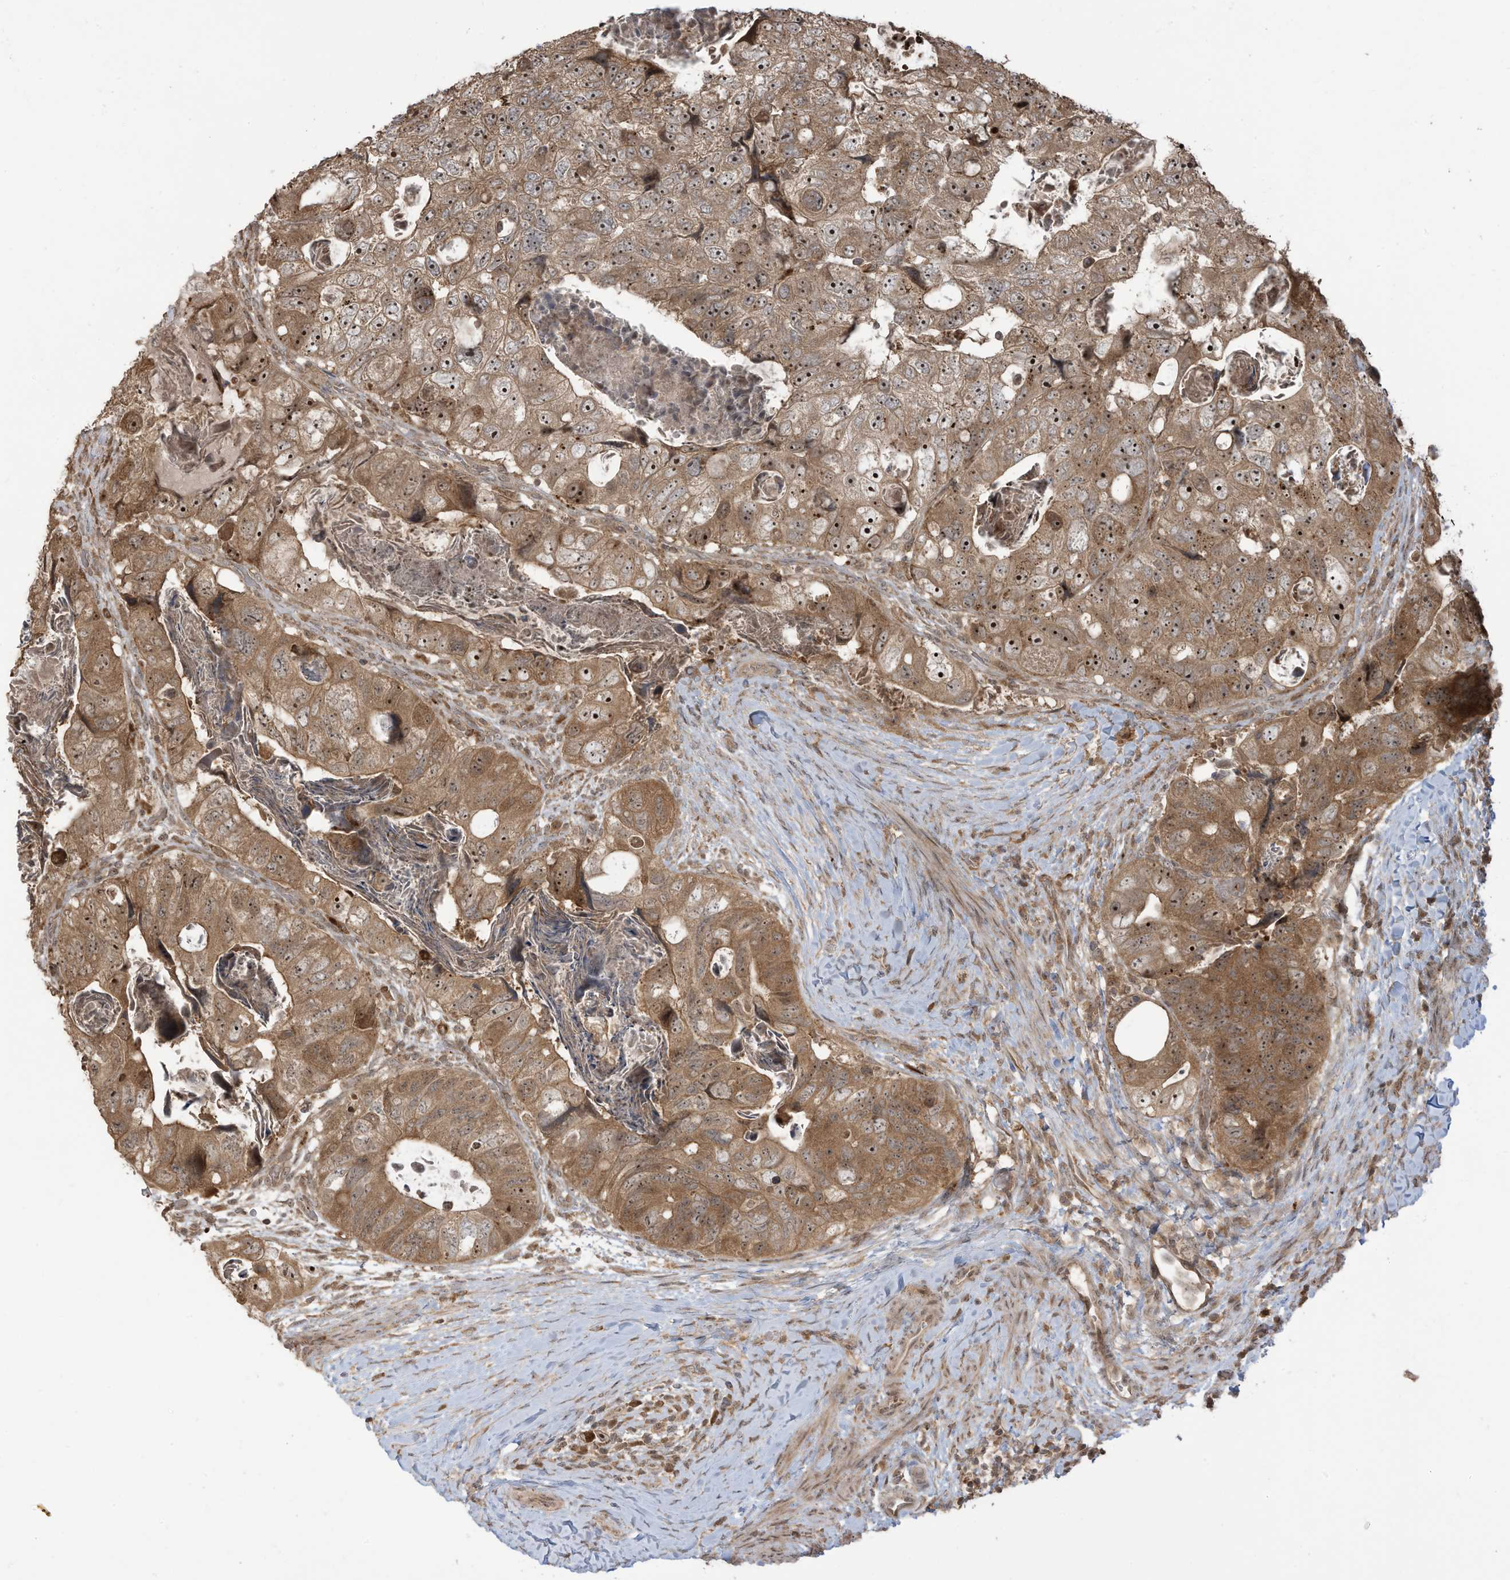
{"staining": {"intensity": "strong", "quantity": ">75%", "location": "cytoplasmic/membranous,nuclear"}, "tissue": "colorectal cancer", "cell_type": "Tumor cells", "image_type": "cancer", "snomed": [{"axis": "morphology", "description": "Adenocarcinoma, NOS"}, {"axis": "topography", "description": "Rectum"}], "caption": "Protein expression analysis of adenocarcinoma (colorectal) shows strong cytoplasmic/membranous and nuclear staining in about >75% of tumor cells.", "gene": "CARF", "patient": {"sex": "male", "age": 59}}